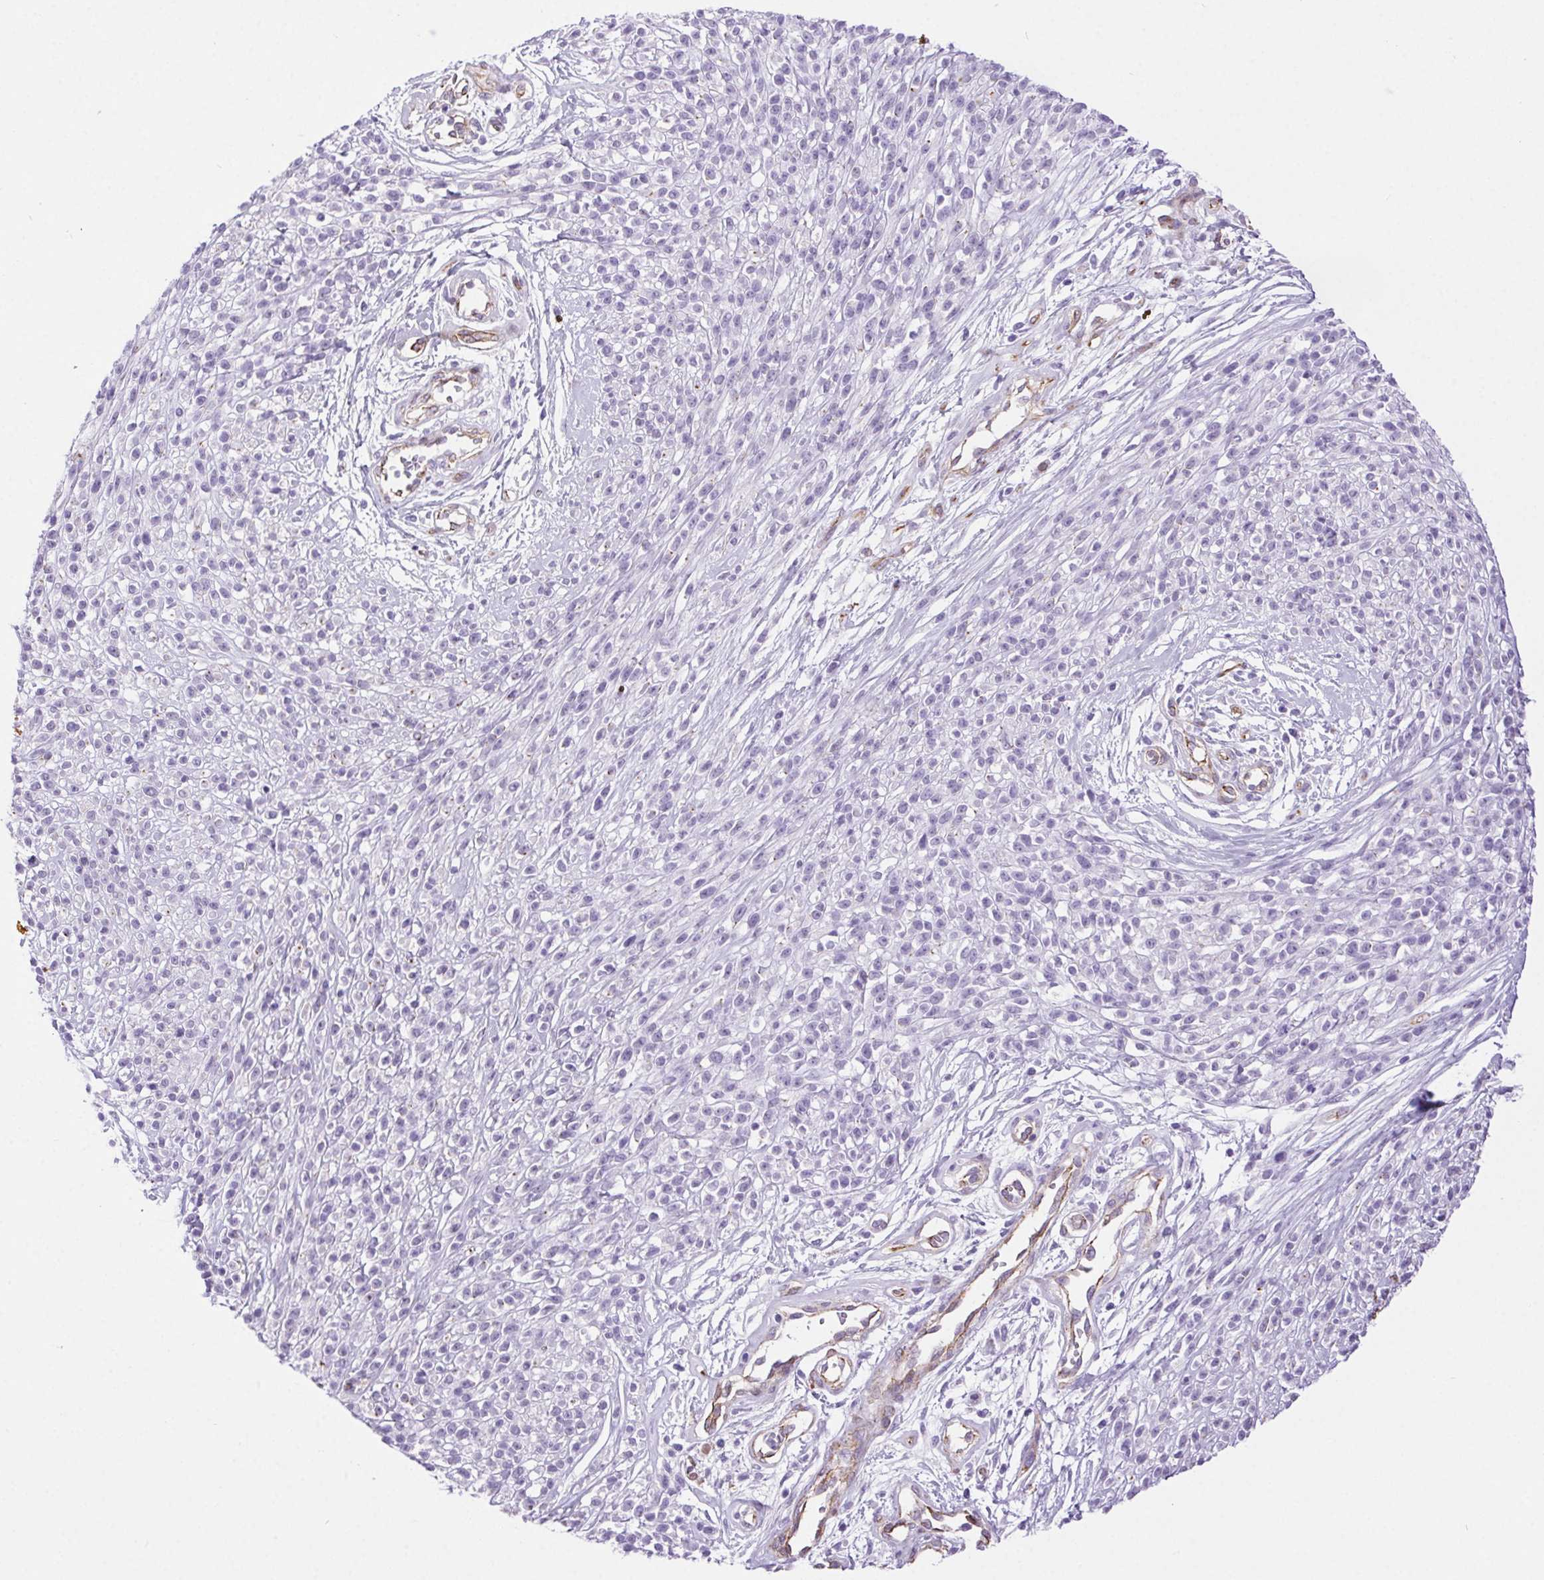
{"staining": {"intensity": "negative", "quantity": "none", "location": "none"}, "tissue": "melanoma", "cell_type": "Tumor cells", "image_type": "cancer", "snomed": [{"axis": "morphology", "description": "Malignant melanoma, NOS"}, {"axis": "topography", "description": "Skin"}, {"axis": "topography", "description": "Skin of trunk"}], "caption": "This is a photomicrograph of IHC staining of melanoma, which shows no positivity in tumor cells.", "gene": "SHCBP1L", "patient": {"sex": "male", "age": 74}}